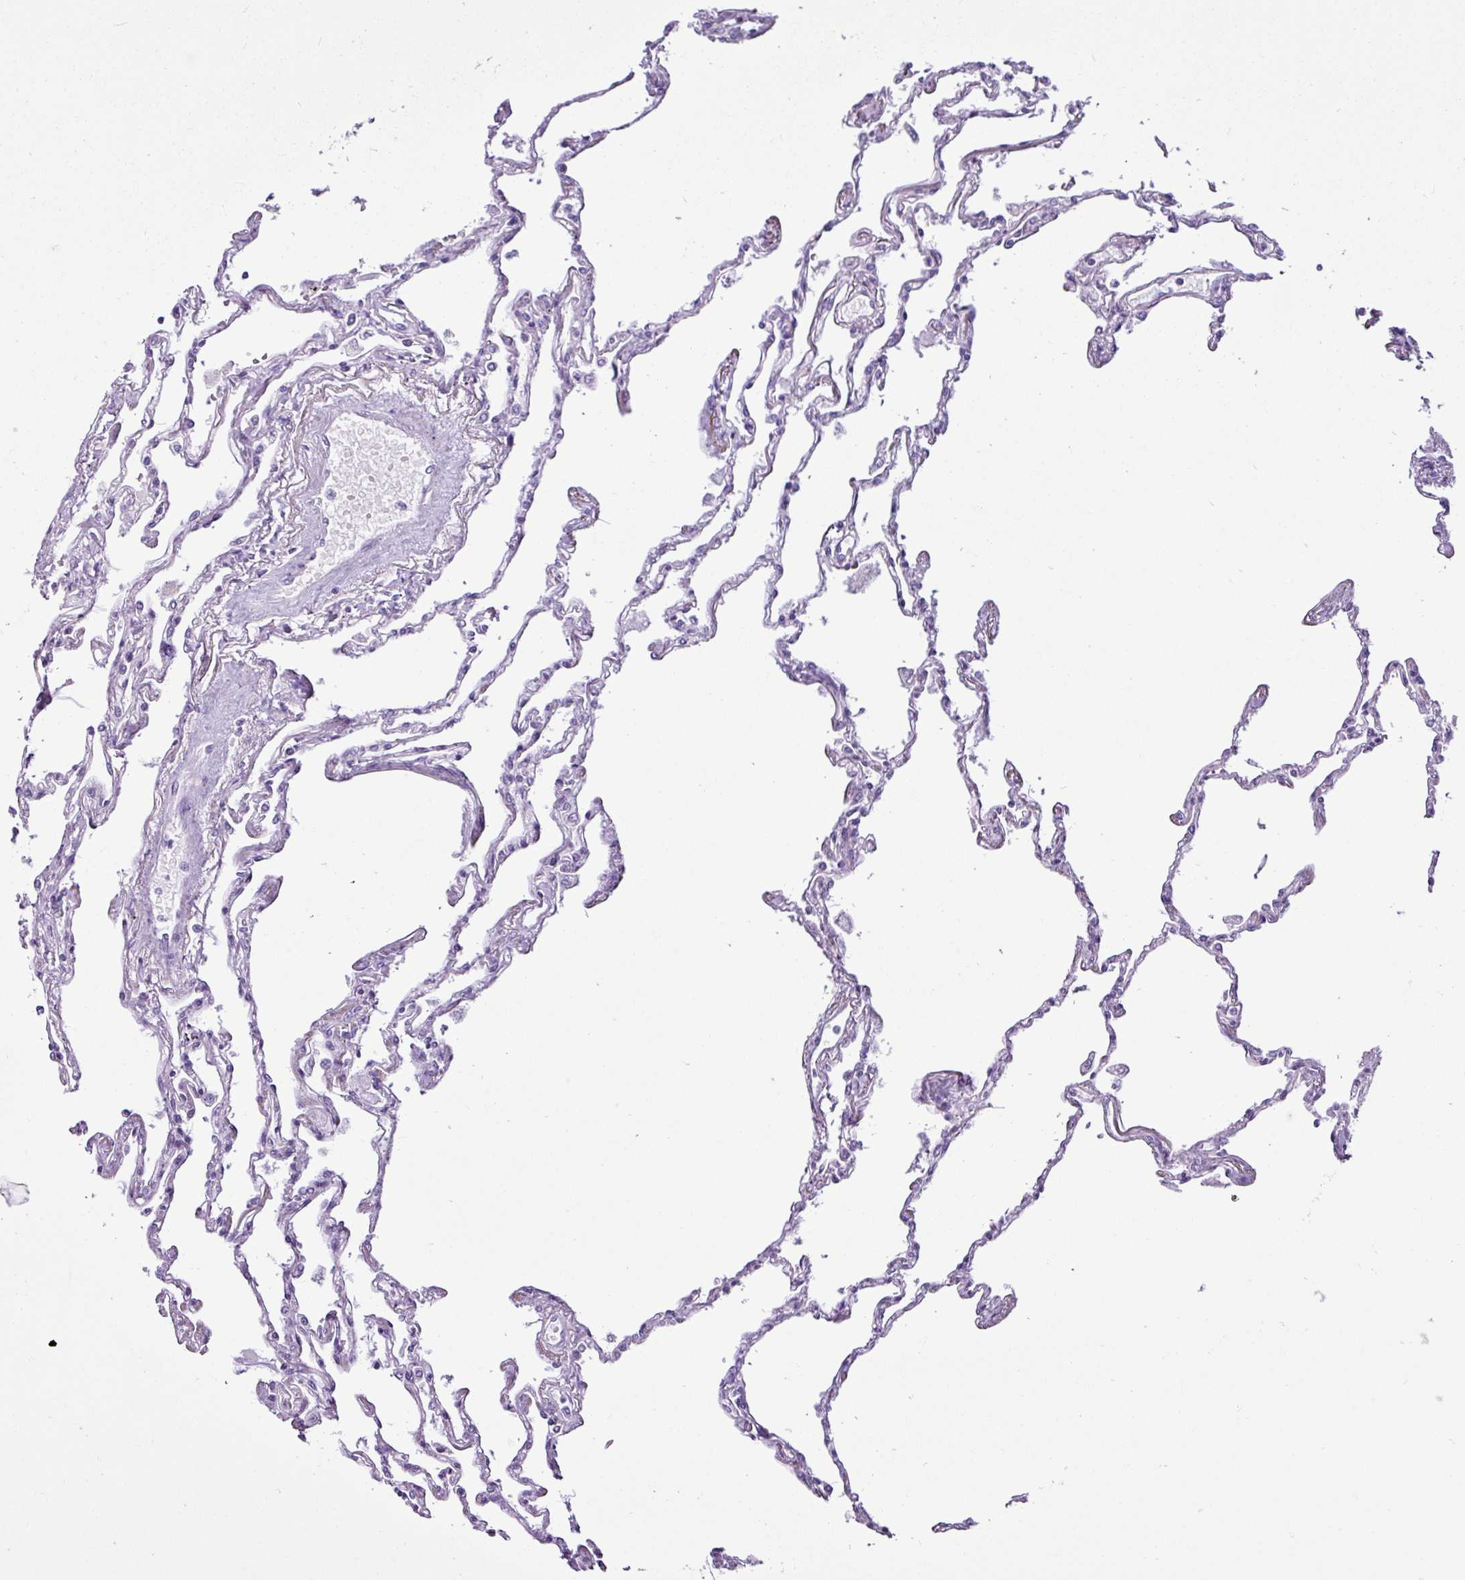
{"staining": {"intensity": "negative", "quantity": "none", "location": "none"}, "tissue": "lung", "cell_type": "Alveolar cells", "image_type": "normal", "snomed": [{"axis": "morphology", "description": "Normal tissue, NOS"}, {"axis": "topography", "description": "Lung"}], "caption": "A high-resolution image shows immunohistochemistry staining of unremarkable lung, which displays no significant positivity in alveolar cells.", "gene": "LILRB4", "patient": {"sex": "female", "age": 67}}